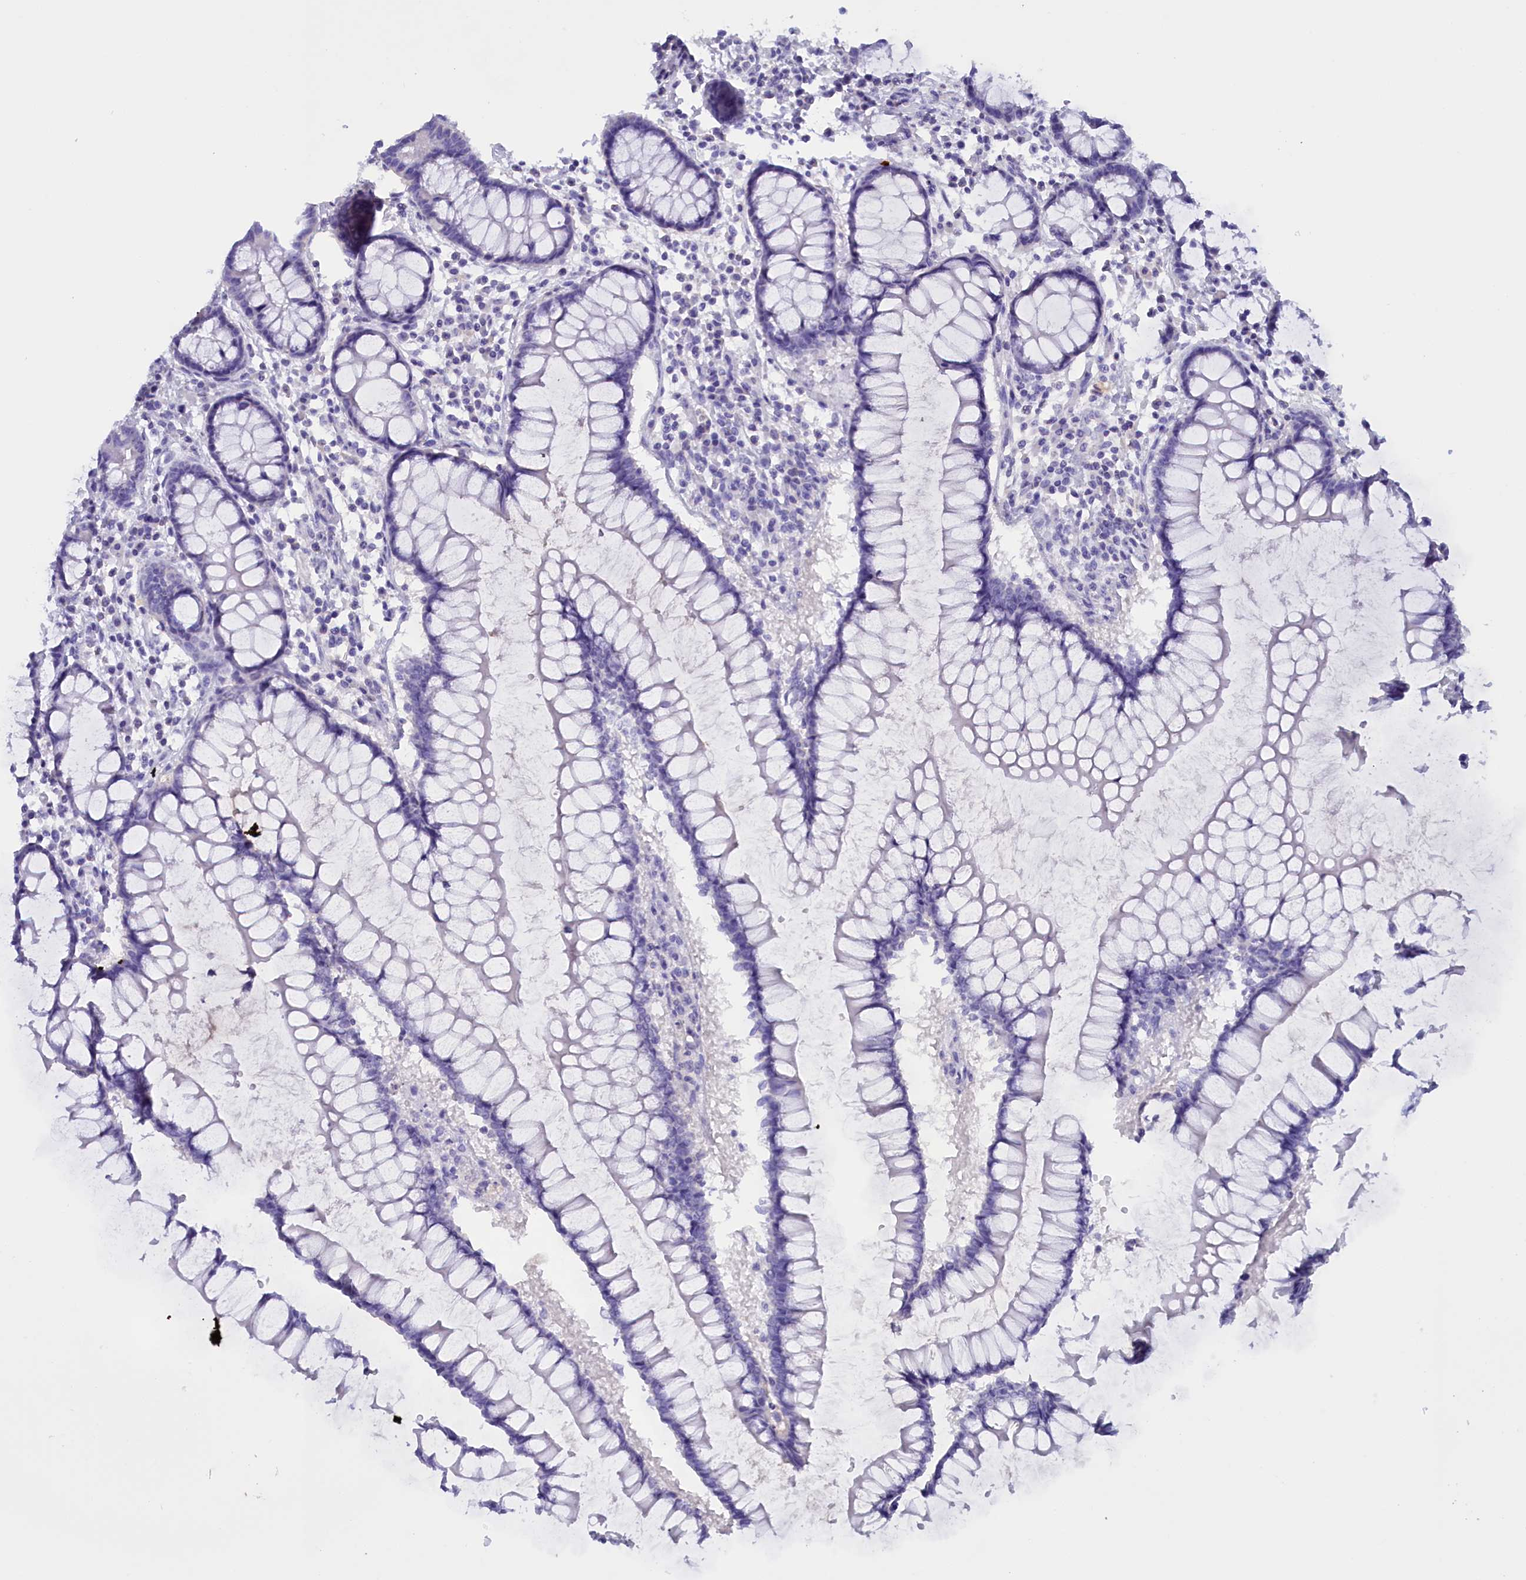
{"staining": {"intensity": "weak", "quantity": "25%-75%", "location": "cytoplasmic/membranous"}, "tissue": "colon", "cell_type": "Endothelial cells", "image_type": "normal", "snomed": [{"axis": "morphology", "description": "Normal tissue, NOS"}, {"axis": "morphology", "description": "Adenocarcinoma, NOS"}, {"axis": "topography", "description": "Colon"}], "caption": "IHC image of benign human colon stained for a protein (brown), which demonstrates low levels of weak cytoplasmic/membranous staining in about 25%-75% of endothelial cells.", "gene": "PROK2", "patient": {"sex": "female", "age": 55}}